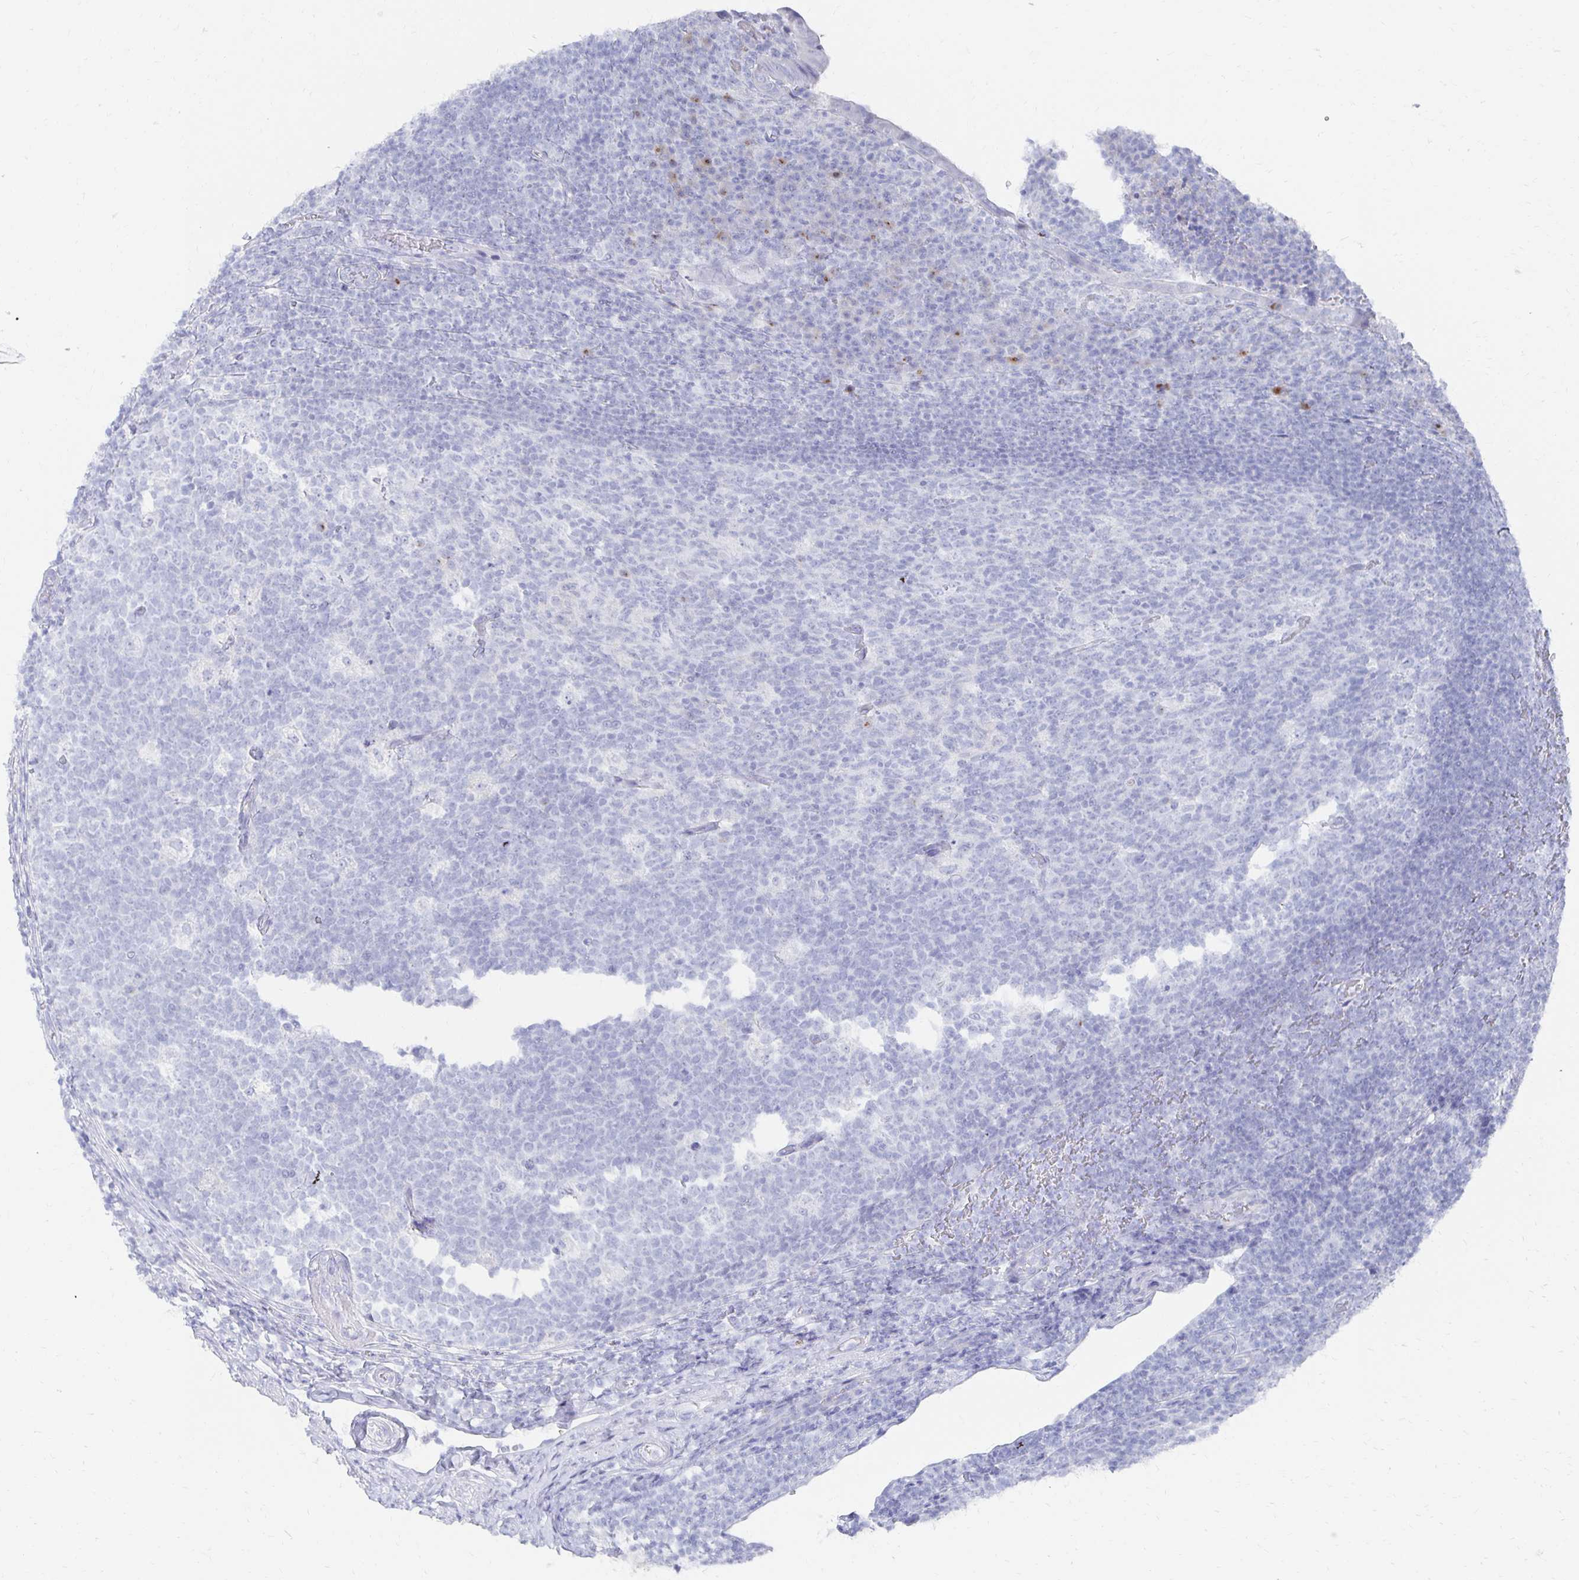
{"staining": {"intensity": "negative", "quantity": "none", "location": "none"}, "tissue": "appendix", "cell_type": "Glandular cells", "image_type": "normal", "snomed": [{"axis": "morphology", "description": "Normal tissue, NOS"}, {"axis": "topography", "description": "Appendix"}], "caption": "Immunohistochemistry (IHC) micrograph of benign appendix: appendix stained with DAB reveals no significant protein staining in glandular cells. The staining is performed using DAB (3,3'-diaminobenzidine) brown chromogen with nuclei counter-stained in using hematoxylin.", "gene": "PRDM7", "patient": {"sex": "male", "age": 18}}